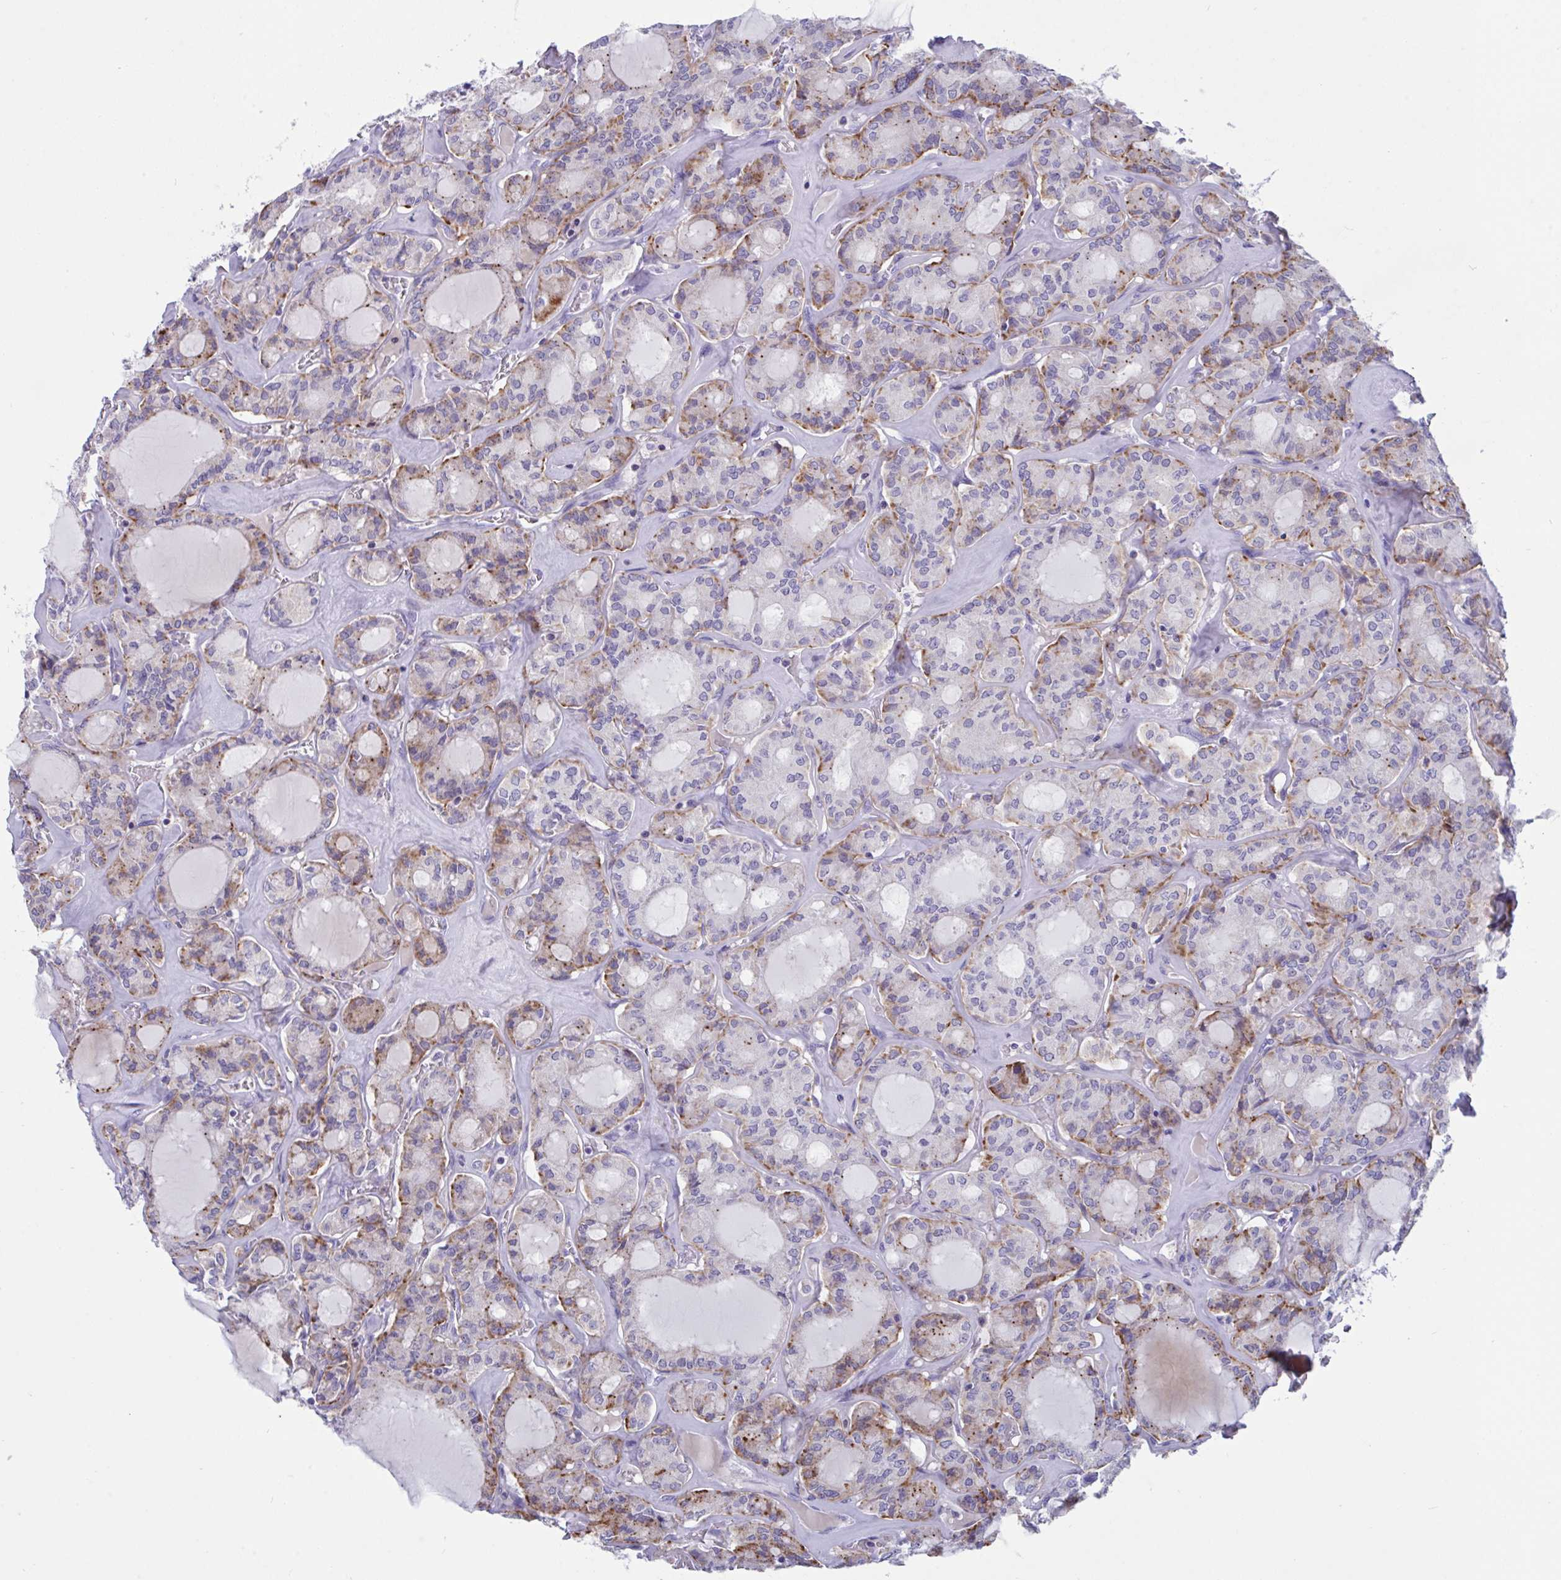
{"staining": {"intensity": "strong", "quantity": "25%-75%", "location": "cytoplasmic/membranous"}, "tissue": "thyroid cancer", "cell_type": "Tumor cells", "image_type": "cancer", "snomed": [{"axis": "morphology", "description": "Papillary adenocarcinoma, NOS"}, {"axis": "topography", "description": "Thyroid gland"}], "caption": "Tumor cells show high levels of strong cytoplasmic/membranous expression in approximately 25%-75% of cells in papillary adenocarcinoma (thyroid). The protein of interest is stained brown, and the nuclei are stained in blue (DAB (3,3'-diaminobenzidine) IHC with brightfield microscopy, high magnification).", "gene": "DTX3", "patient": {"sex": "male", "age": 87}}